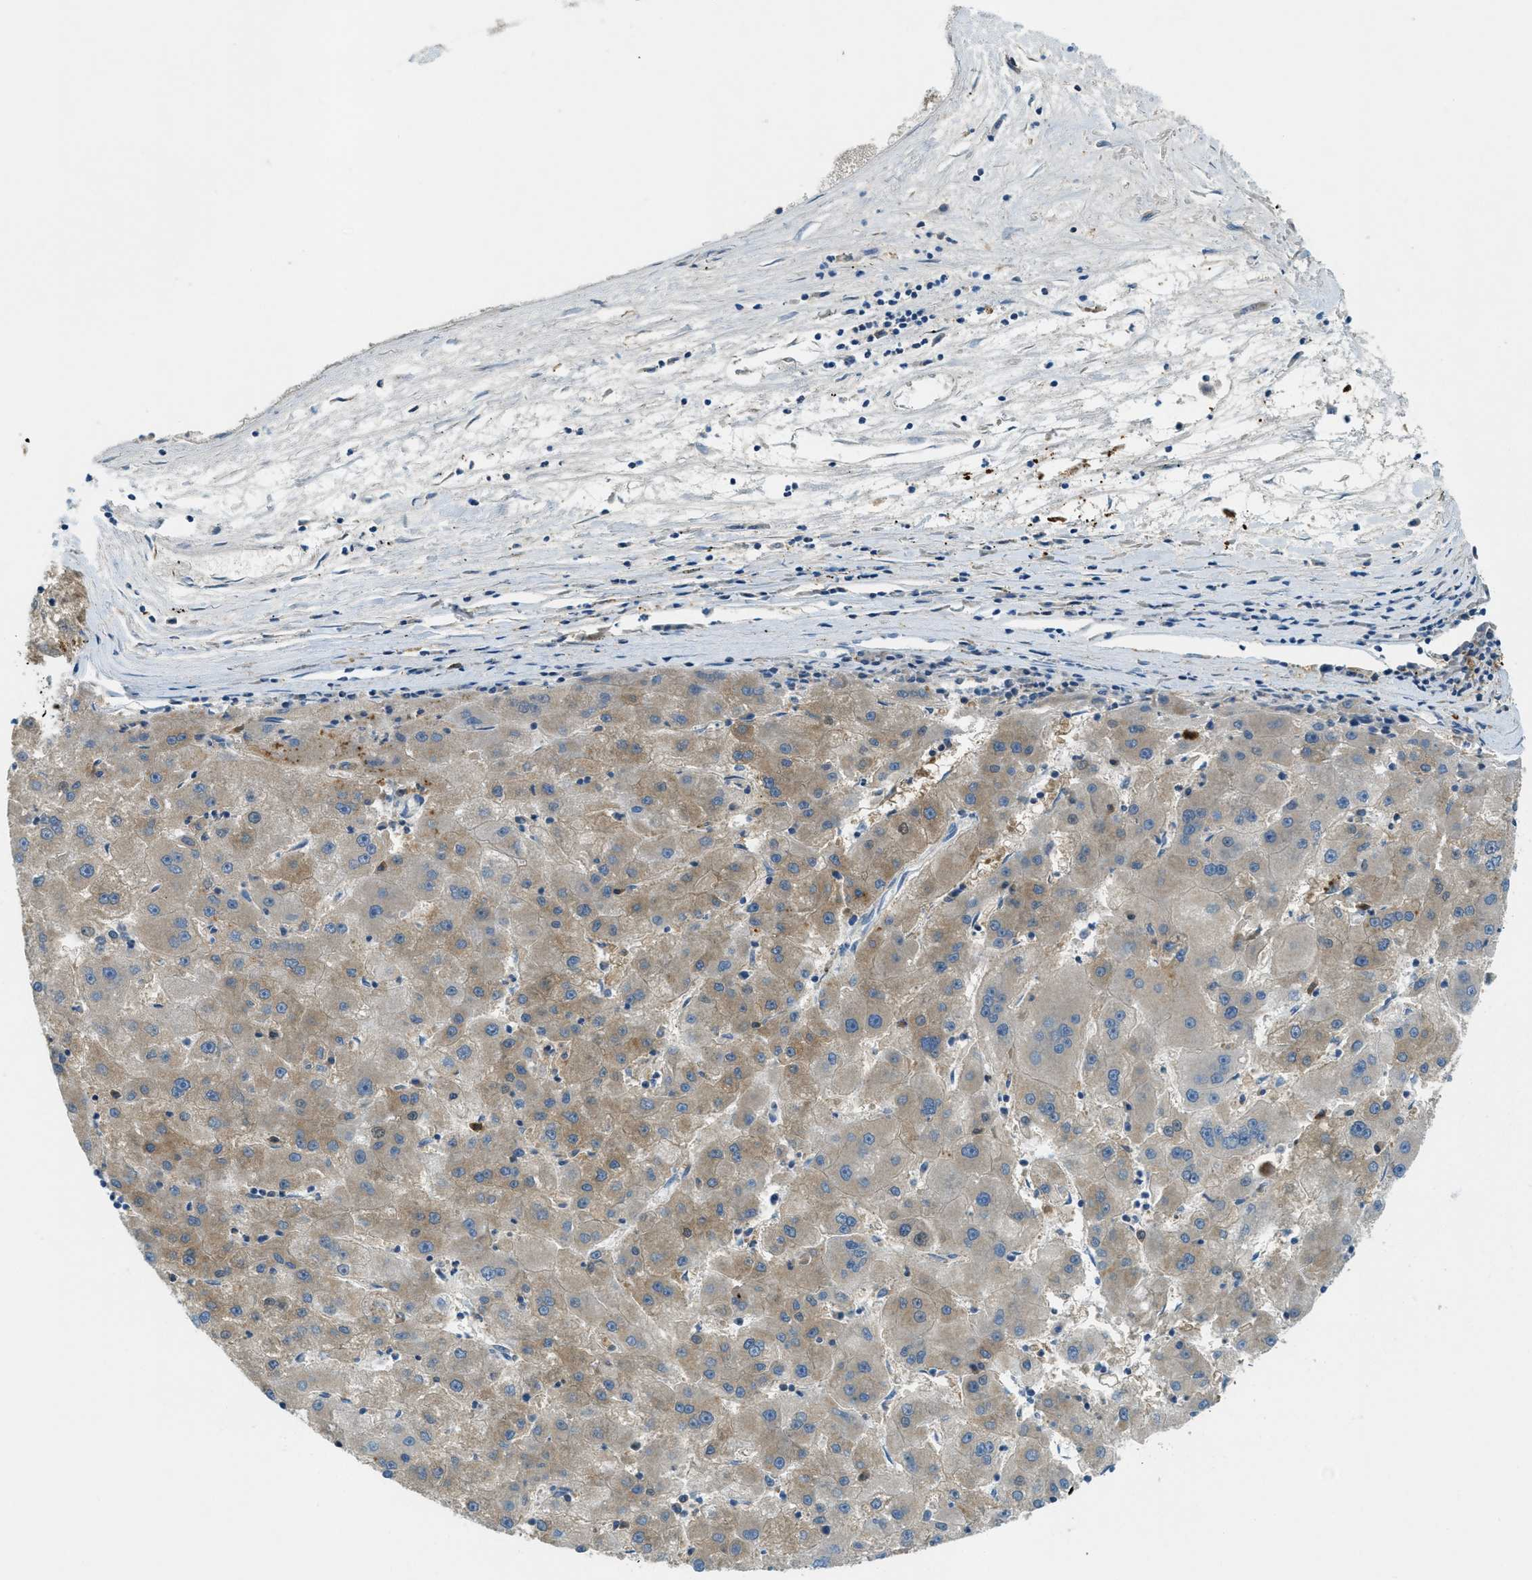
{"staining": {"intensity": "moderate", "quantity": "25%-75%", "location": "cytoplasmic/membranous"}, "tissue": "liver cancer", "cell_type": "Tumor cells", "image_type": "cancer", "snomed": [{"axis": "morphology", "description": "Carcinoma, Hepatocellular, NOS"}, {"axis": "topography", "description": "Liver"}], "caption": "DAB immunohistochemical staining of human liver cancer displays moderate cytoplasmic/membranous protein expression in approximately 25%-75% of tumor cells.", "gene": "RFFL", "patient": {"sex": "male", "age": 72}}